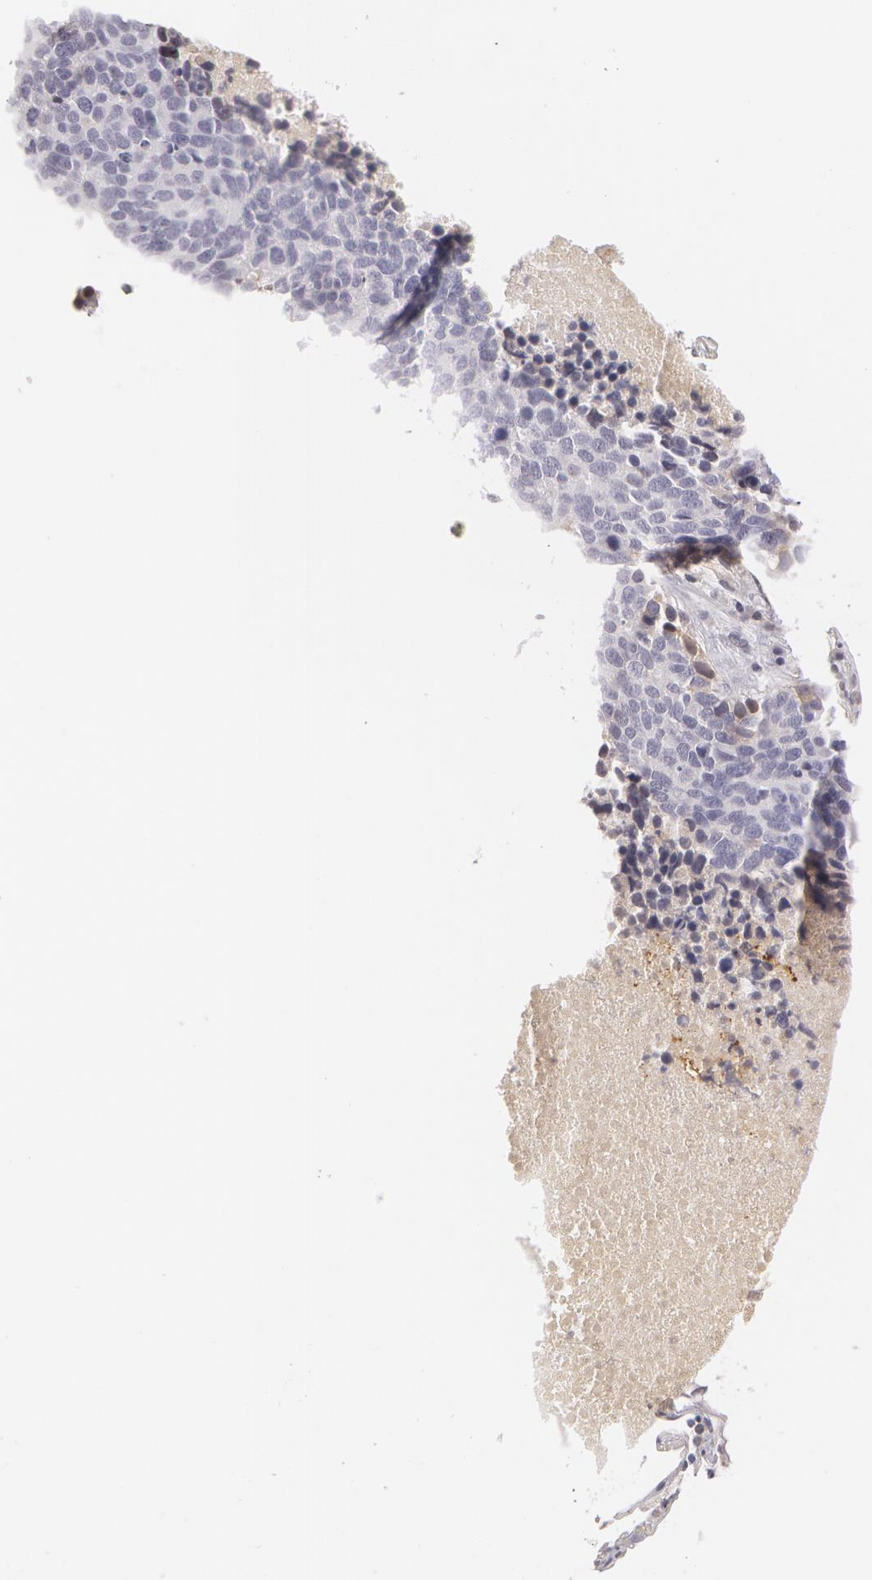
{"staining": {"intensity": "negative", "quantity": "none", "location": "none"}, "tissue": "lung cancer", "cell_type": "Tumor cells", "image_type": "cancer", "snomed": [{"axis": "morphology", "description": "Neoplasm, malignant, NOS"}, {"axis": "topography", "description": "Lung"}], "caption": "High power microscopy photomicrograph of an immunohistochemistry (IHC) image of lung malignant neoplasm, revealing no significant staining in tumor cells. (DAB immunohistochemistry visualized using brightfield microscopy, high magnification).", "gene": "LBP", "patient": {"sex": "female", "age": 75}}